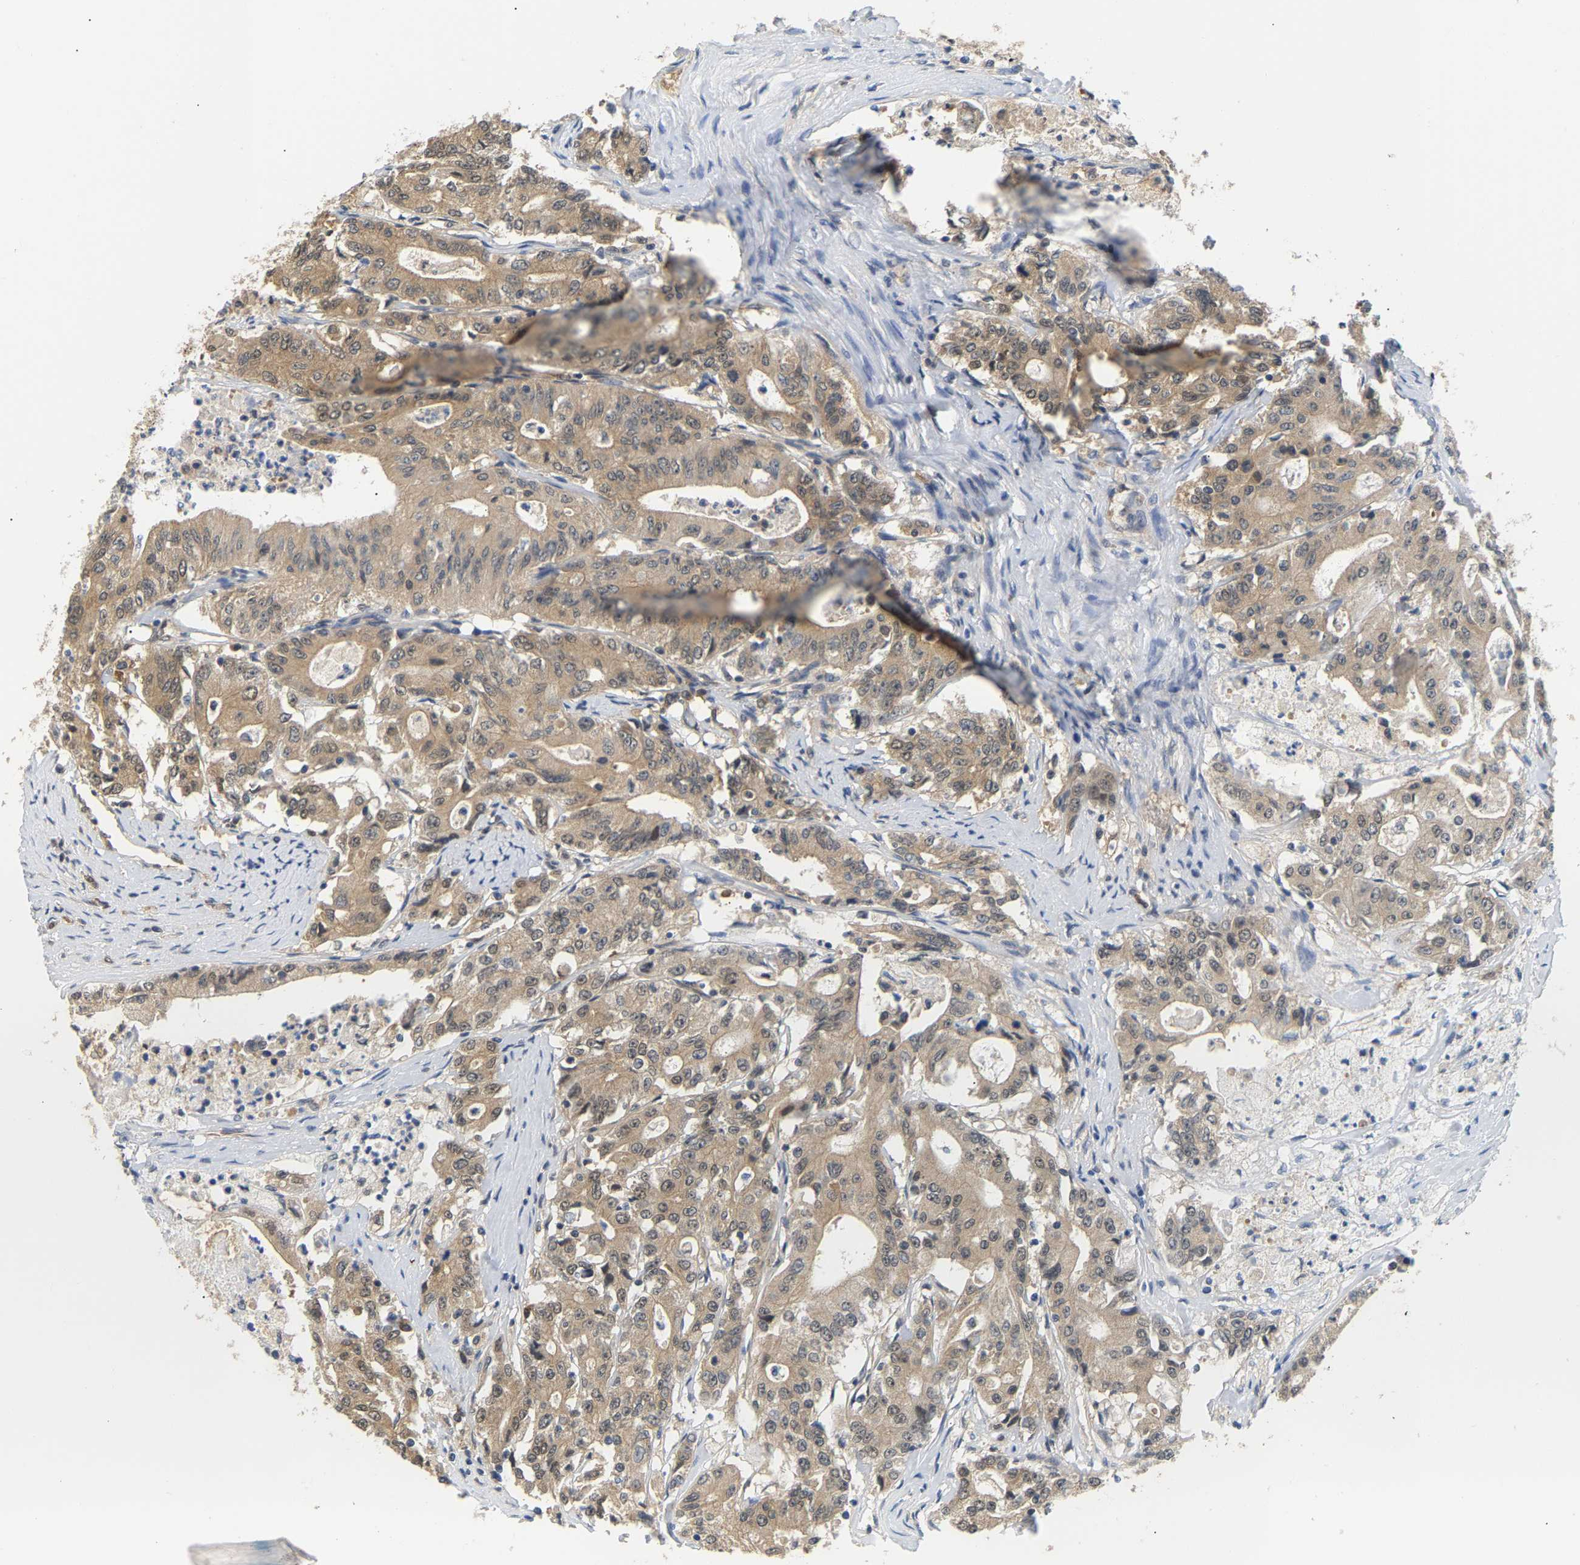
{"staining": {"intensity": "moderate", "quantity": ">75%", "location": "cytoplasmic/membranous"}, "tissue": "colorectal cancer", "cell_type": "Tumor cells", "image_type": "cancer", "snomed": [{"axis": "morphology", "description": "Adenocarcinoma, NOS"}, {"axis": "topography", "description": "Colon"}], "caption": "Tumor cells display medium levels of moderate cytoplasmic/membranous staining in approximately >75% of cells in human colorectal cancer. The protein is shown in brown color, while the nuclei are stained blue.", "gene": "ARHGEF12", "patient": {"sex": "female", "age": 77}}